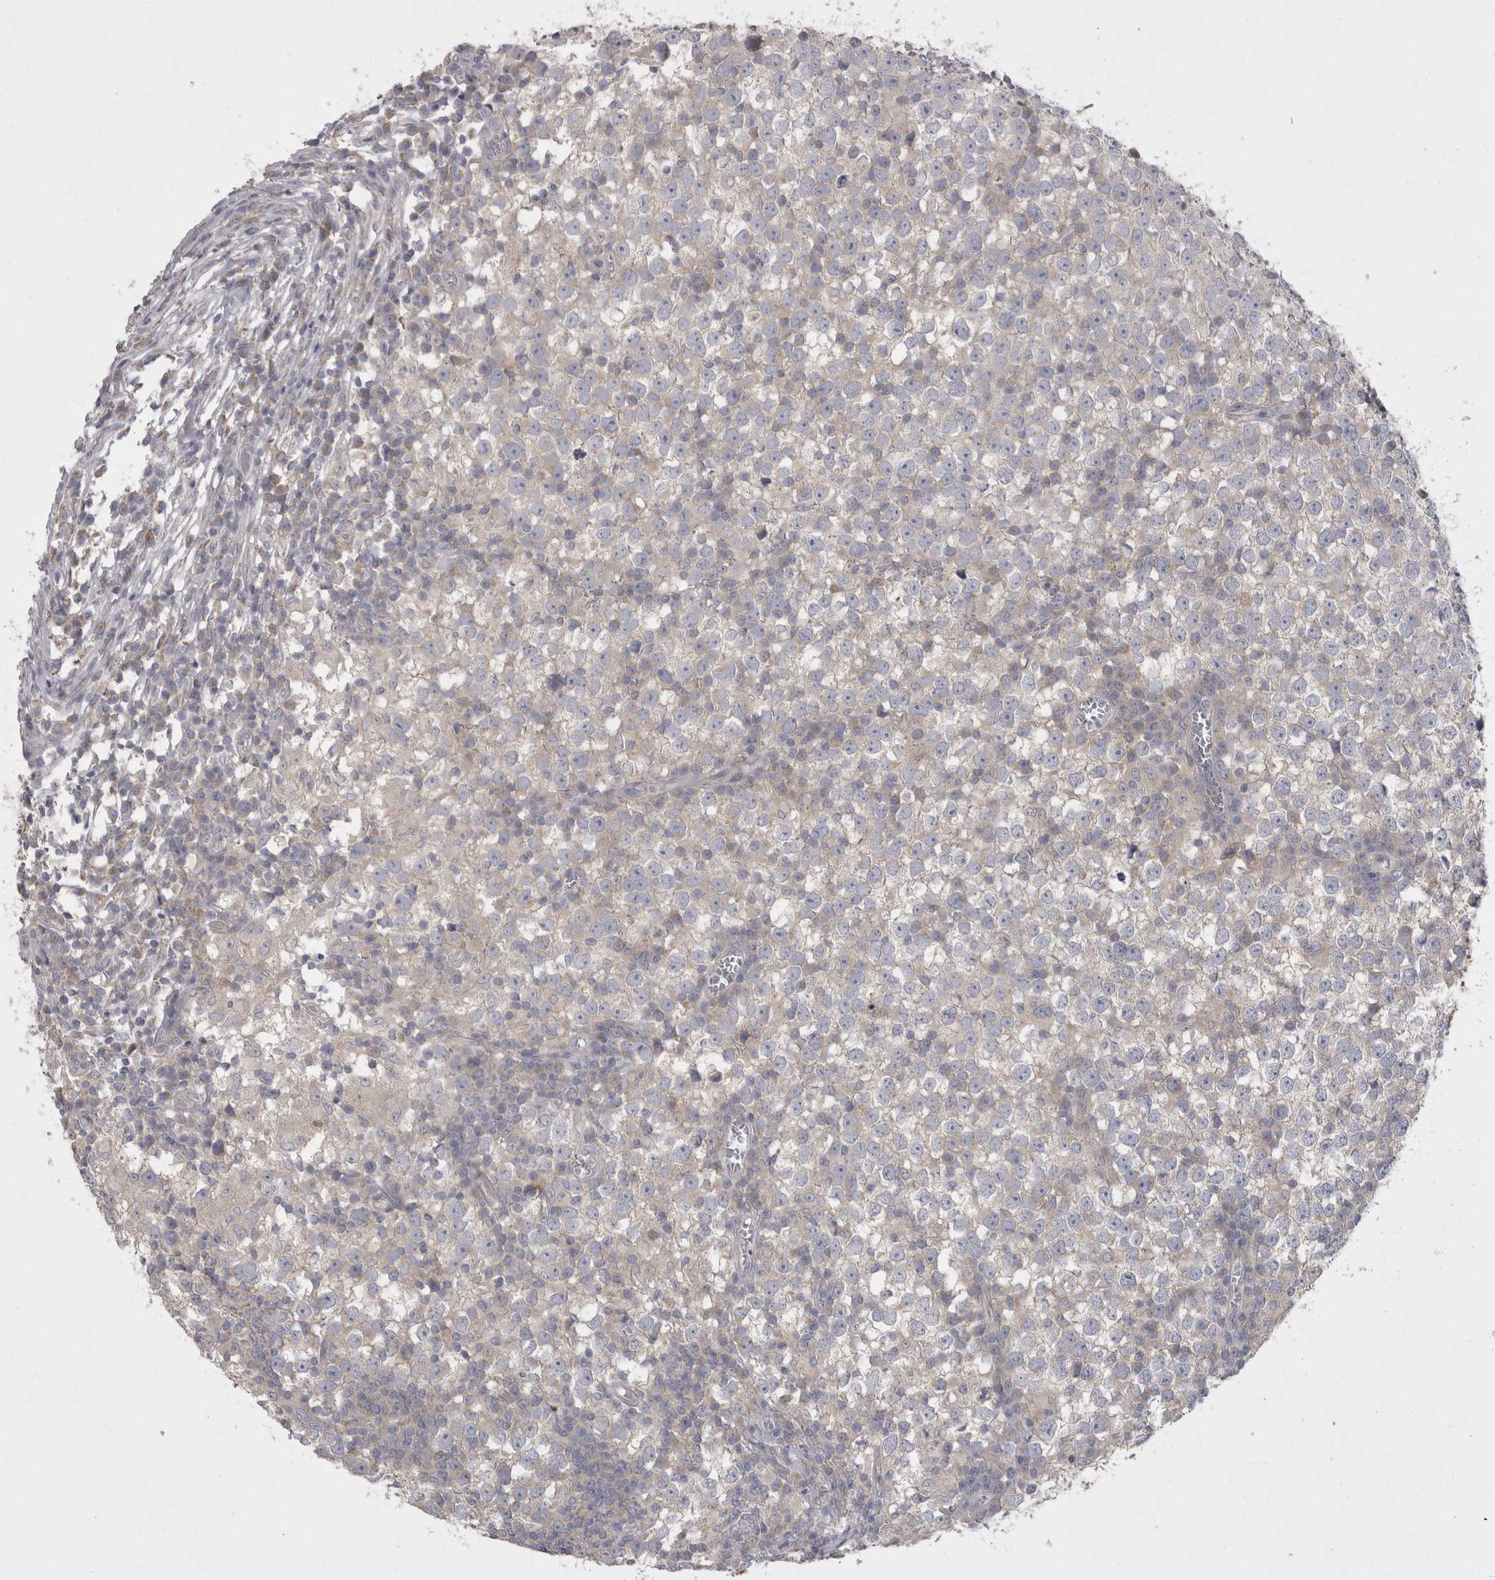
{"staining": {"intensity": "negative", "quantity": "none", "location": "none"}, "tissue": "testis cancer", "cell_type": "Tumor cells", "image_type": "cancer", "snomed": [{"axis": "morphology", "description": "Seminoma, NOS"}, {"axis": "topography", "description": "Testis"}], "caption": "Tumor cells are negative for protein expression in human testis seminoma.", "gene": "LRRC40", "patient": {"sex": "male", "age": 65}}